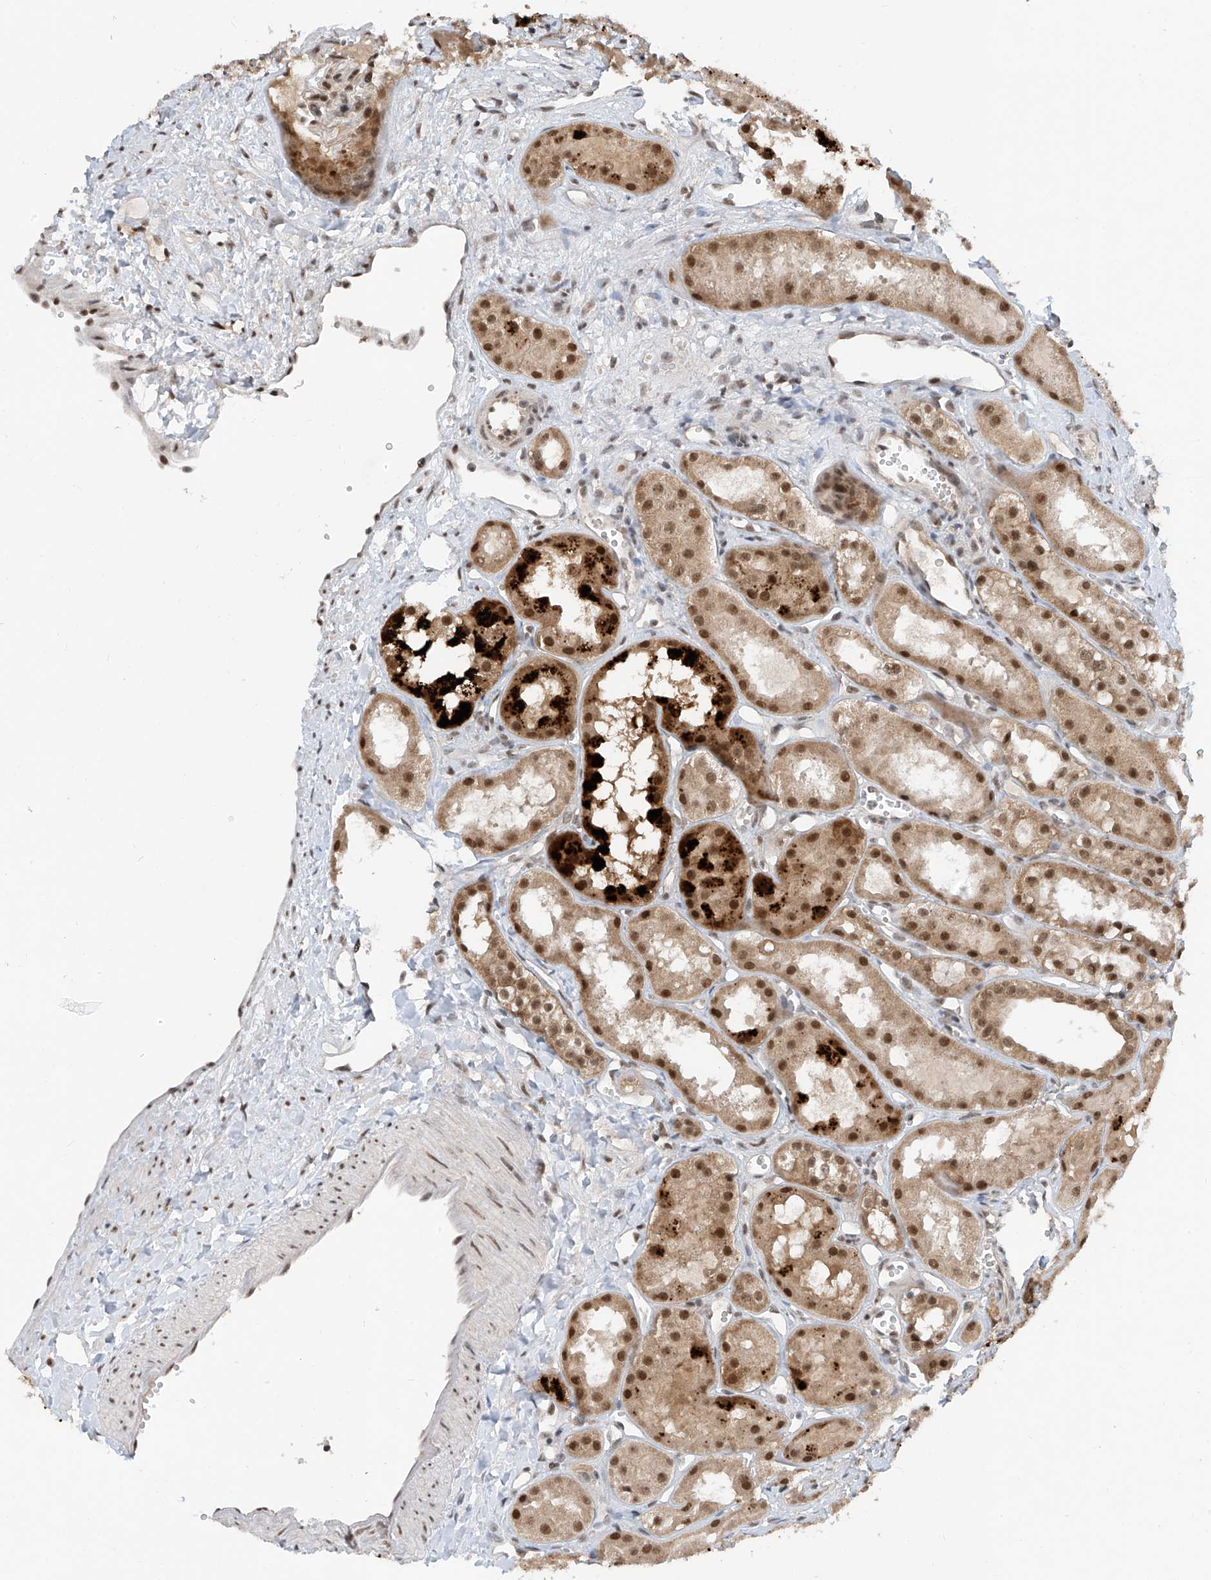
{"staining": {"intensity": "moderate", "quantity": "25%-75%", "location": "nuclear"}, "tissue": "kidney", "cell_type": "Cells in glomeruli", "image_type": "normal", "snomed": [{"axis": "morphology", "description": "Normal tissue, NOS"}, {"axis": "topography", "description": "Kidney"}], "caption": "Benign kidney exhibits moderate nuclear staining in about 25%-75% of cells in glomeruli Immunohistochemistry (ihc) stains the protein of interest in brown and the nuclei are stained blue..", "gene": "RPAIN", "patient": {"sex": "male", "age": 16}}